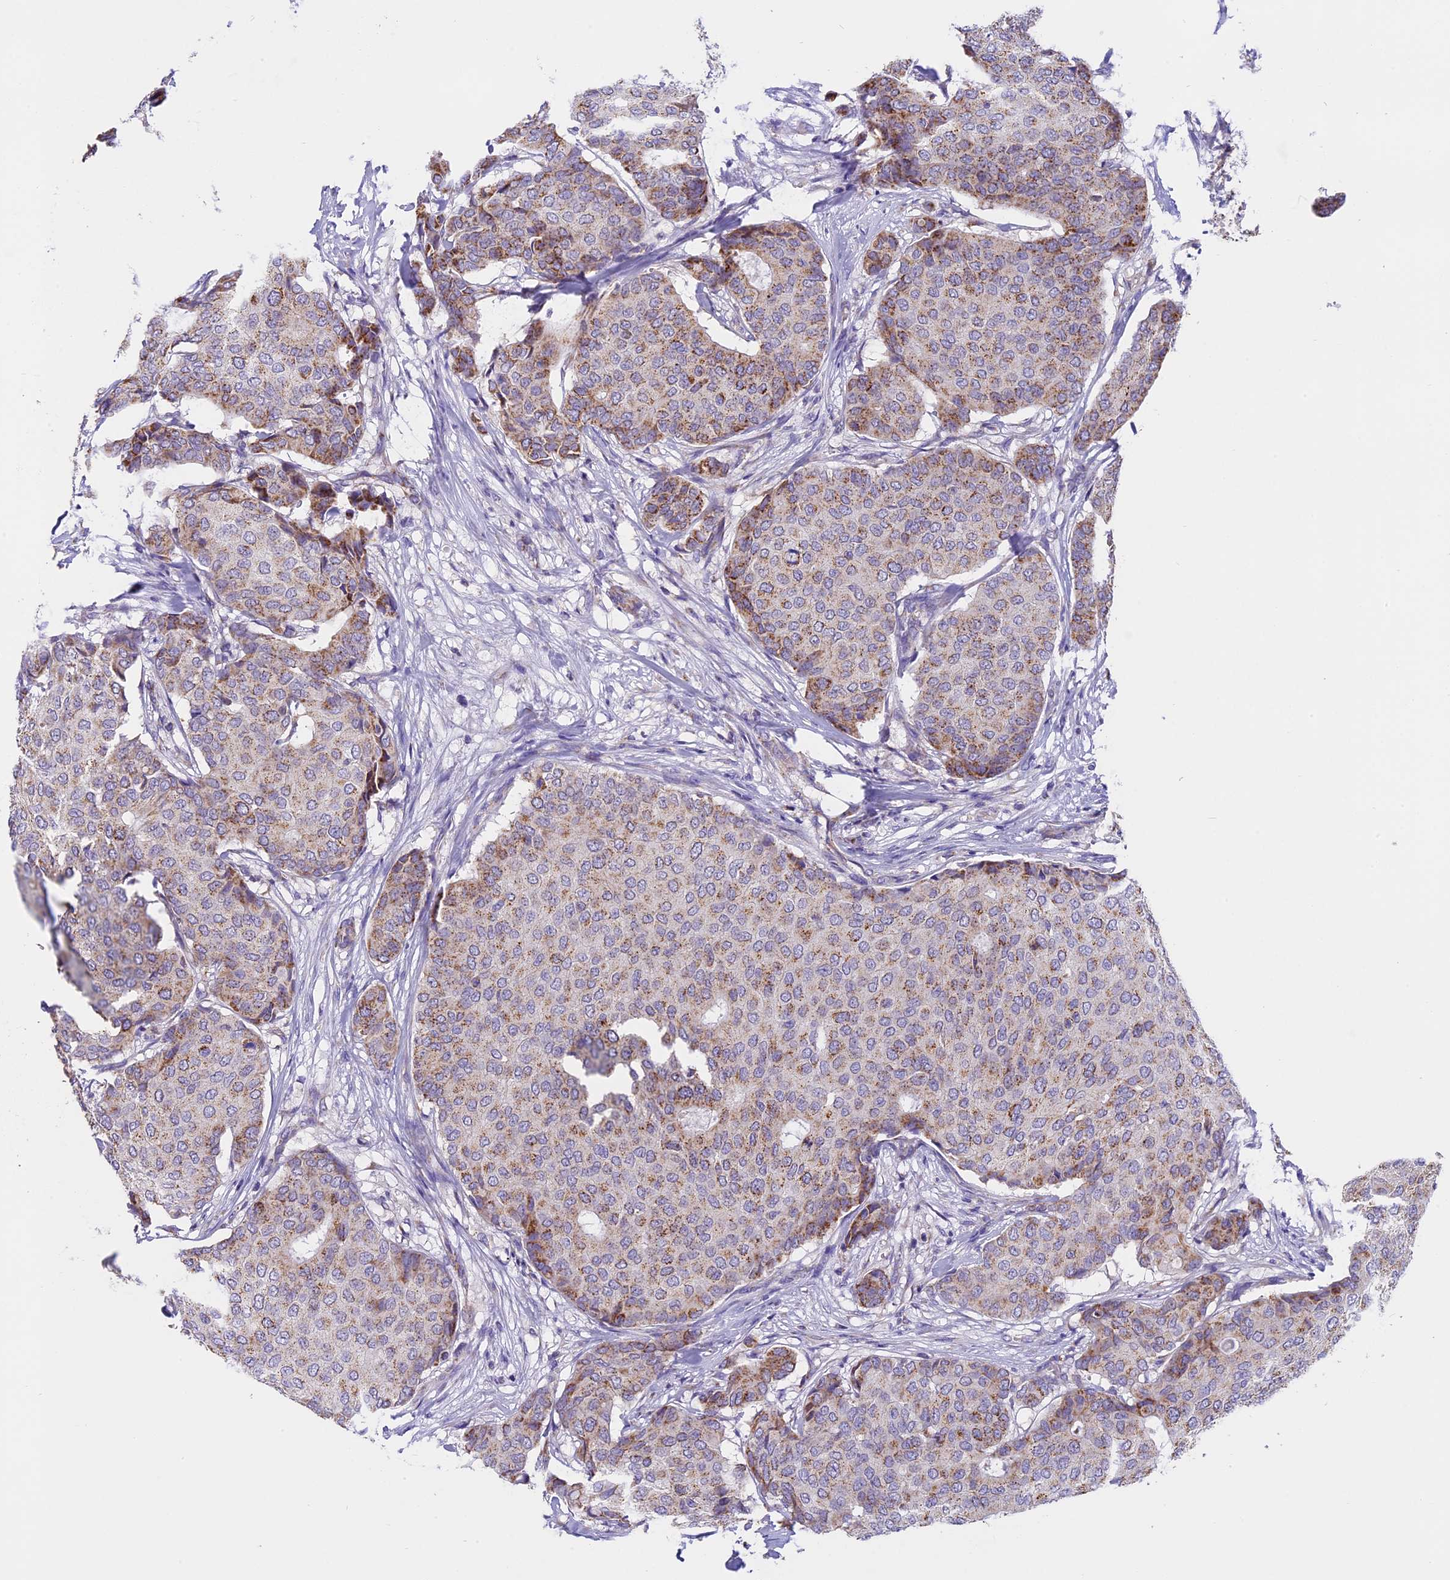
{"staining": {"intensity": "moderate", "quantity": "25%-75%", "location": "cytoplasmic/membranous"}, "tissue": "breast cancer", "cell_type": "Tumor cells", "image_type": "cancer", "snomed": [{"axis": "morphology", "description": "Duct carcinoma"}, {"axis": "topography", "description": "Breast"}], "caption": "Tumor cells reveal medium levels of moderate cytoplasmic/membranous expression in approximately 25%-75% of cells in human intraductal carcinoma (breast).", "gene": "MGME1", "patient": {"sex": "female", "age": 75}}